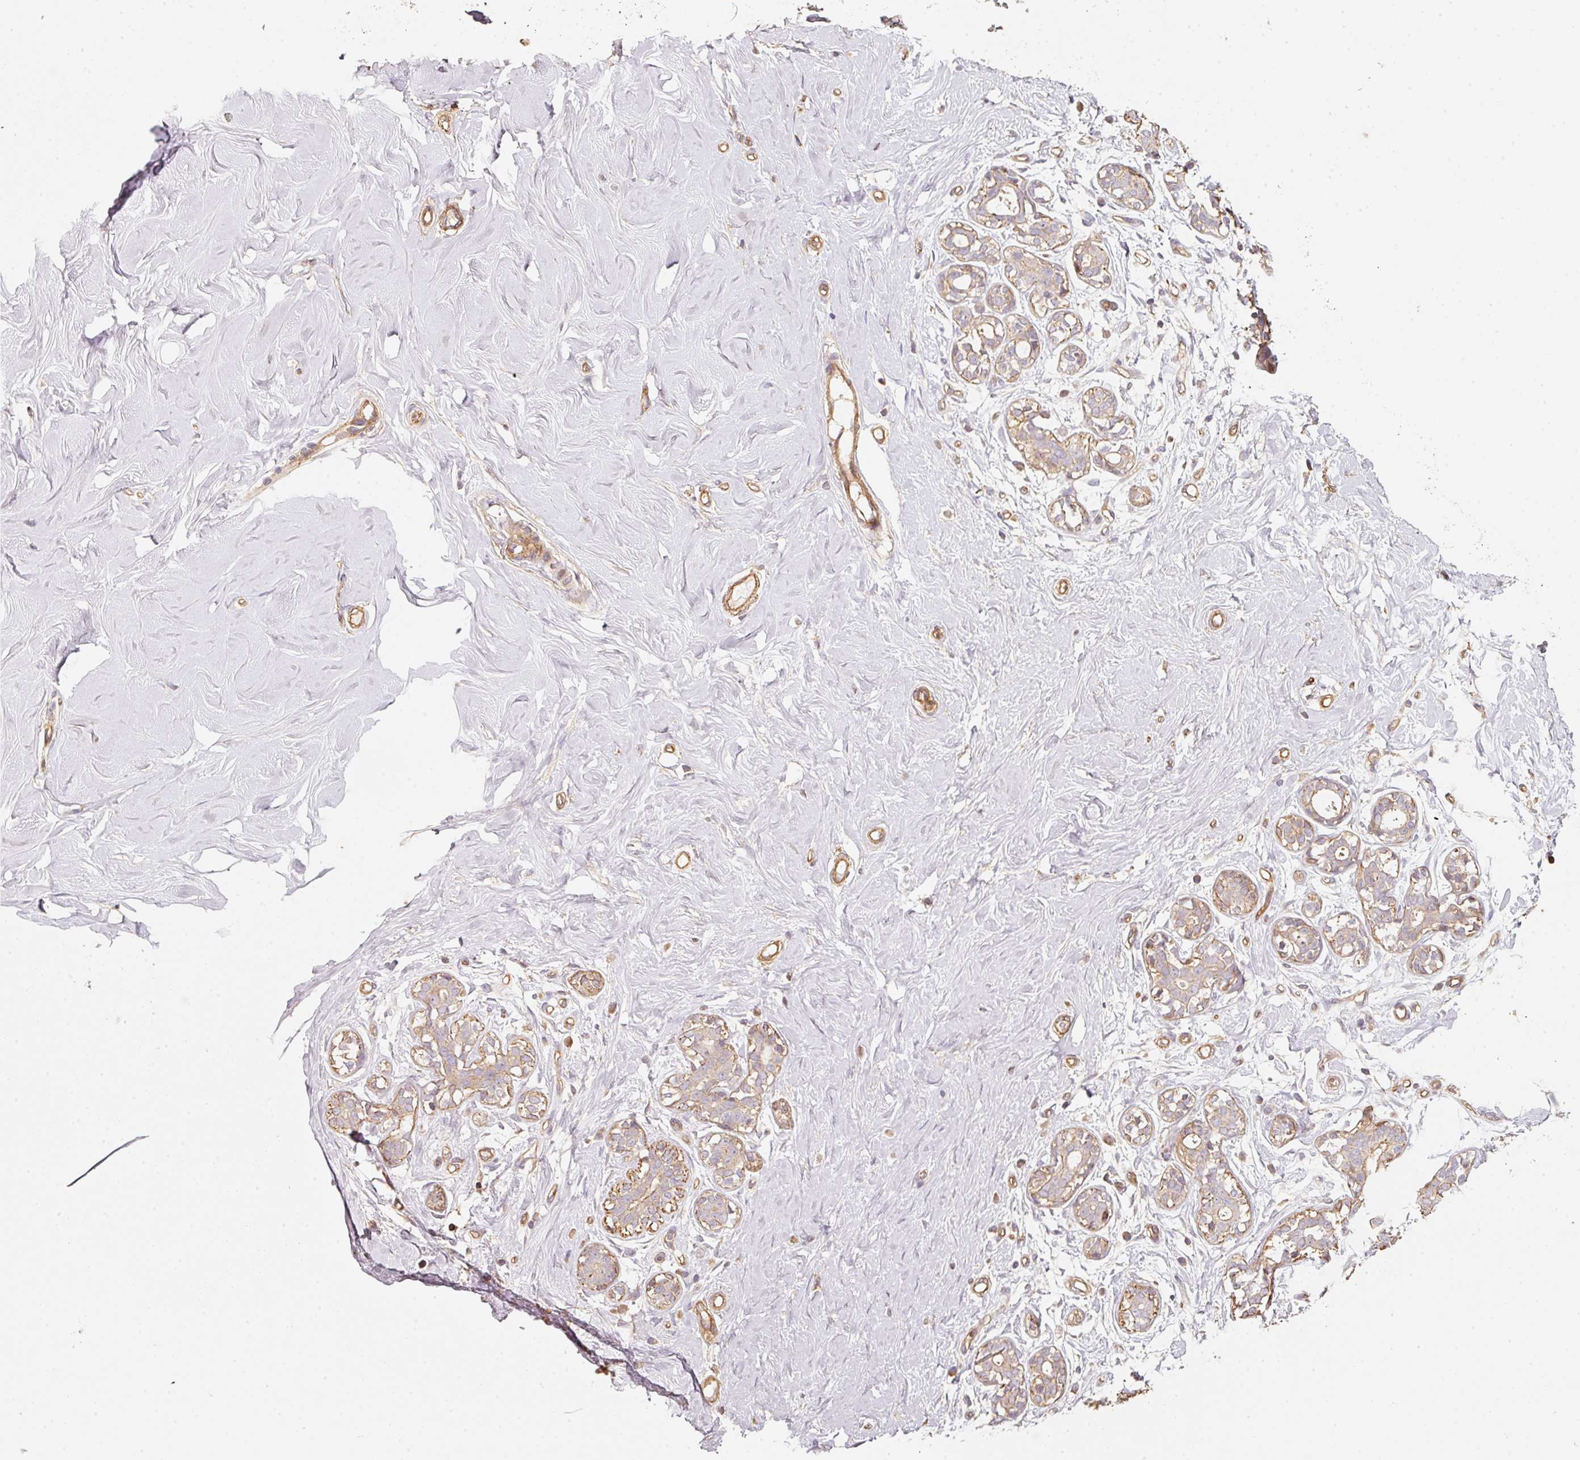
{"staining": {"intensity": "negative", "quantity": "none", "location": "none"}, "tissue": "breast", "cell_type": "Adipocytes", "image_type": "normal", "snomed": [{"axis": "morphology", "description": "Normal tissue, NOS"}, {"axis": "topography", "description": "Breast"}], "caption": "IHC of benign breast reveals no staining in adipocytes. (DAB (3,3'-diaminobenzidine) immunohistochemistry (IHC), high magnification).", "gene": "CEP95", "patient": {"sex": "female", "age": 27}}